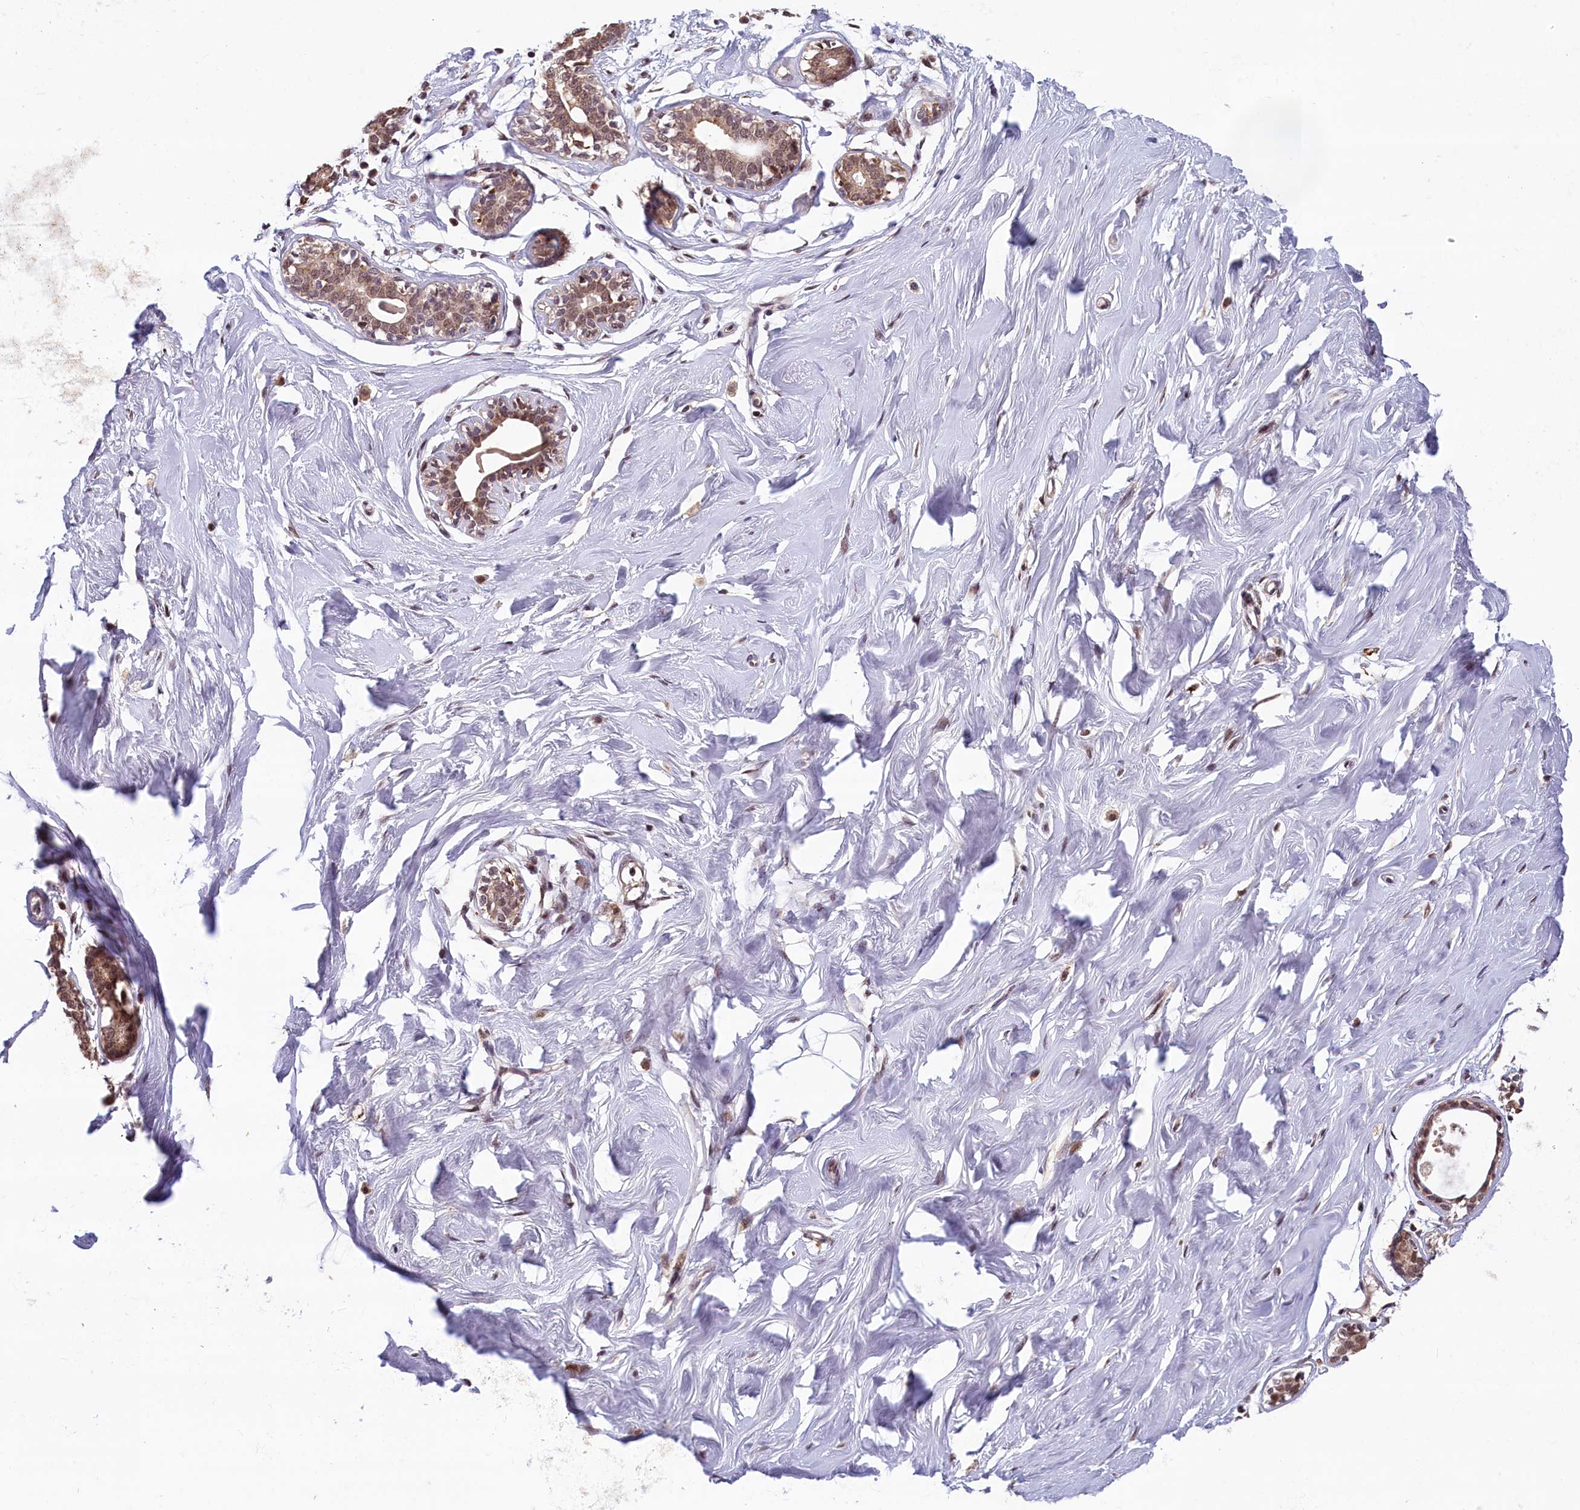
{"staining": {"intensity": "weak", "quantity": "25%-75%", "location": "nuclear"}, "tissue": "breast", "cell_type": "Adipocytes", "image_type": "normal", "snomed": [{"axis": "morphology", "description": "Normal tissue, NOS"}, {"axis": "morphology", "description": "Adenoma, NOS"}, {"axis": "topography", "description": "Breast"}], "caption": "A micrograph of human breast stained for a protein reveals weak nuclear brown staining in adipocytes. The protein of interest is stained brown, and the nuclei are stained in blue (DAB (3,3'-diaminobenzidine) IHC with brightfield microscopy, high magnification).", "gene": "KCNK6", "patient": {"sex": "female", "age": 23}}